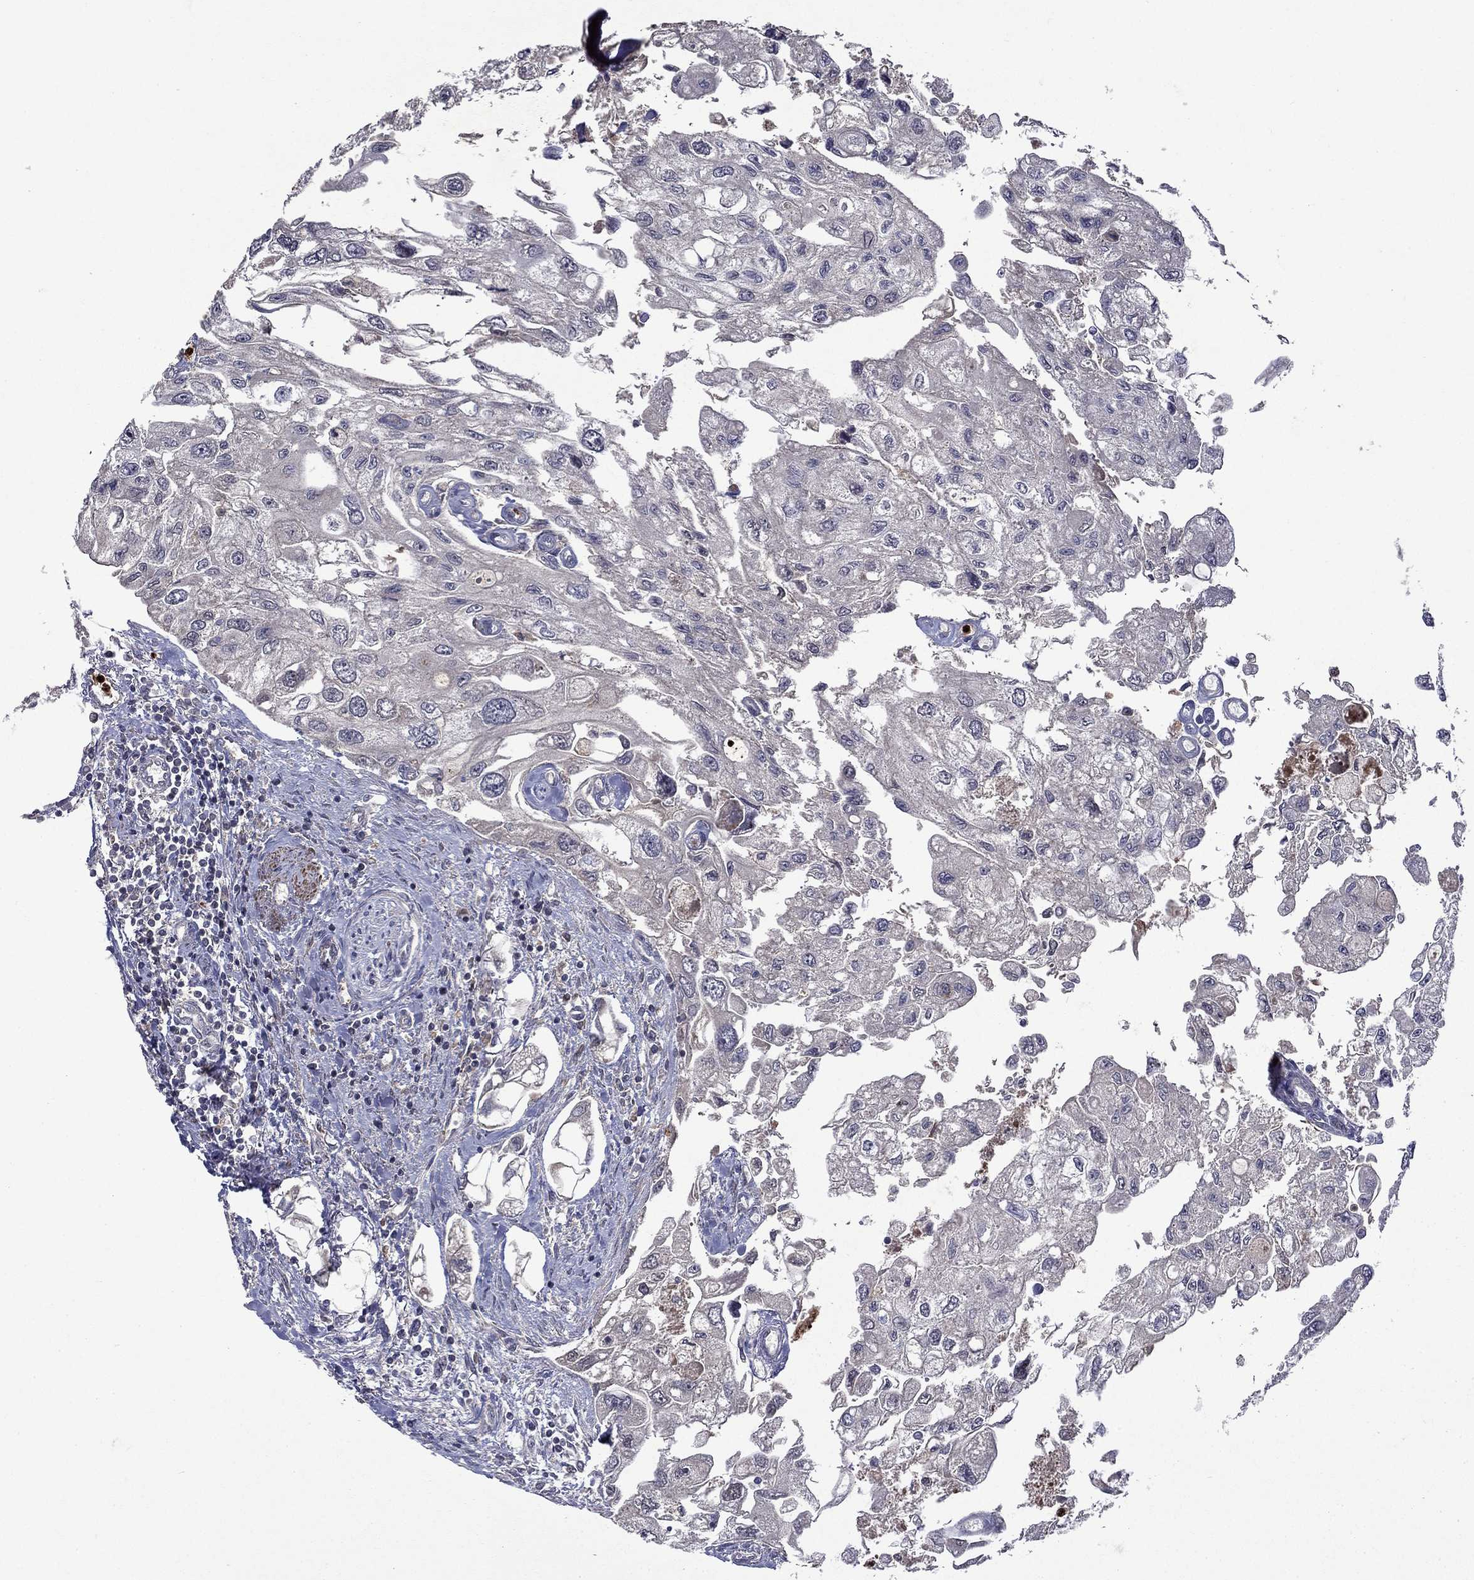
{"staining": {"intensity": "negative", "quantity": "none", "location": "none"}, "tissue": "urothelial cancer", "cell_type": "Tumor cells", "image_type": "cancer", "snomed": [{"axis": "morphology", "description": "Urothelial carcinoma, High grade"}, {"axis": "topography", "description": "Urinary bladder"}], "caption": "Urothelial carcinoma (high-grade) stained for a protein using immunohistochemistry reveals no positivity tumor cells.", "gene": "SATB1", "patient": {"sex": "male", "age": 59}}